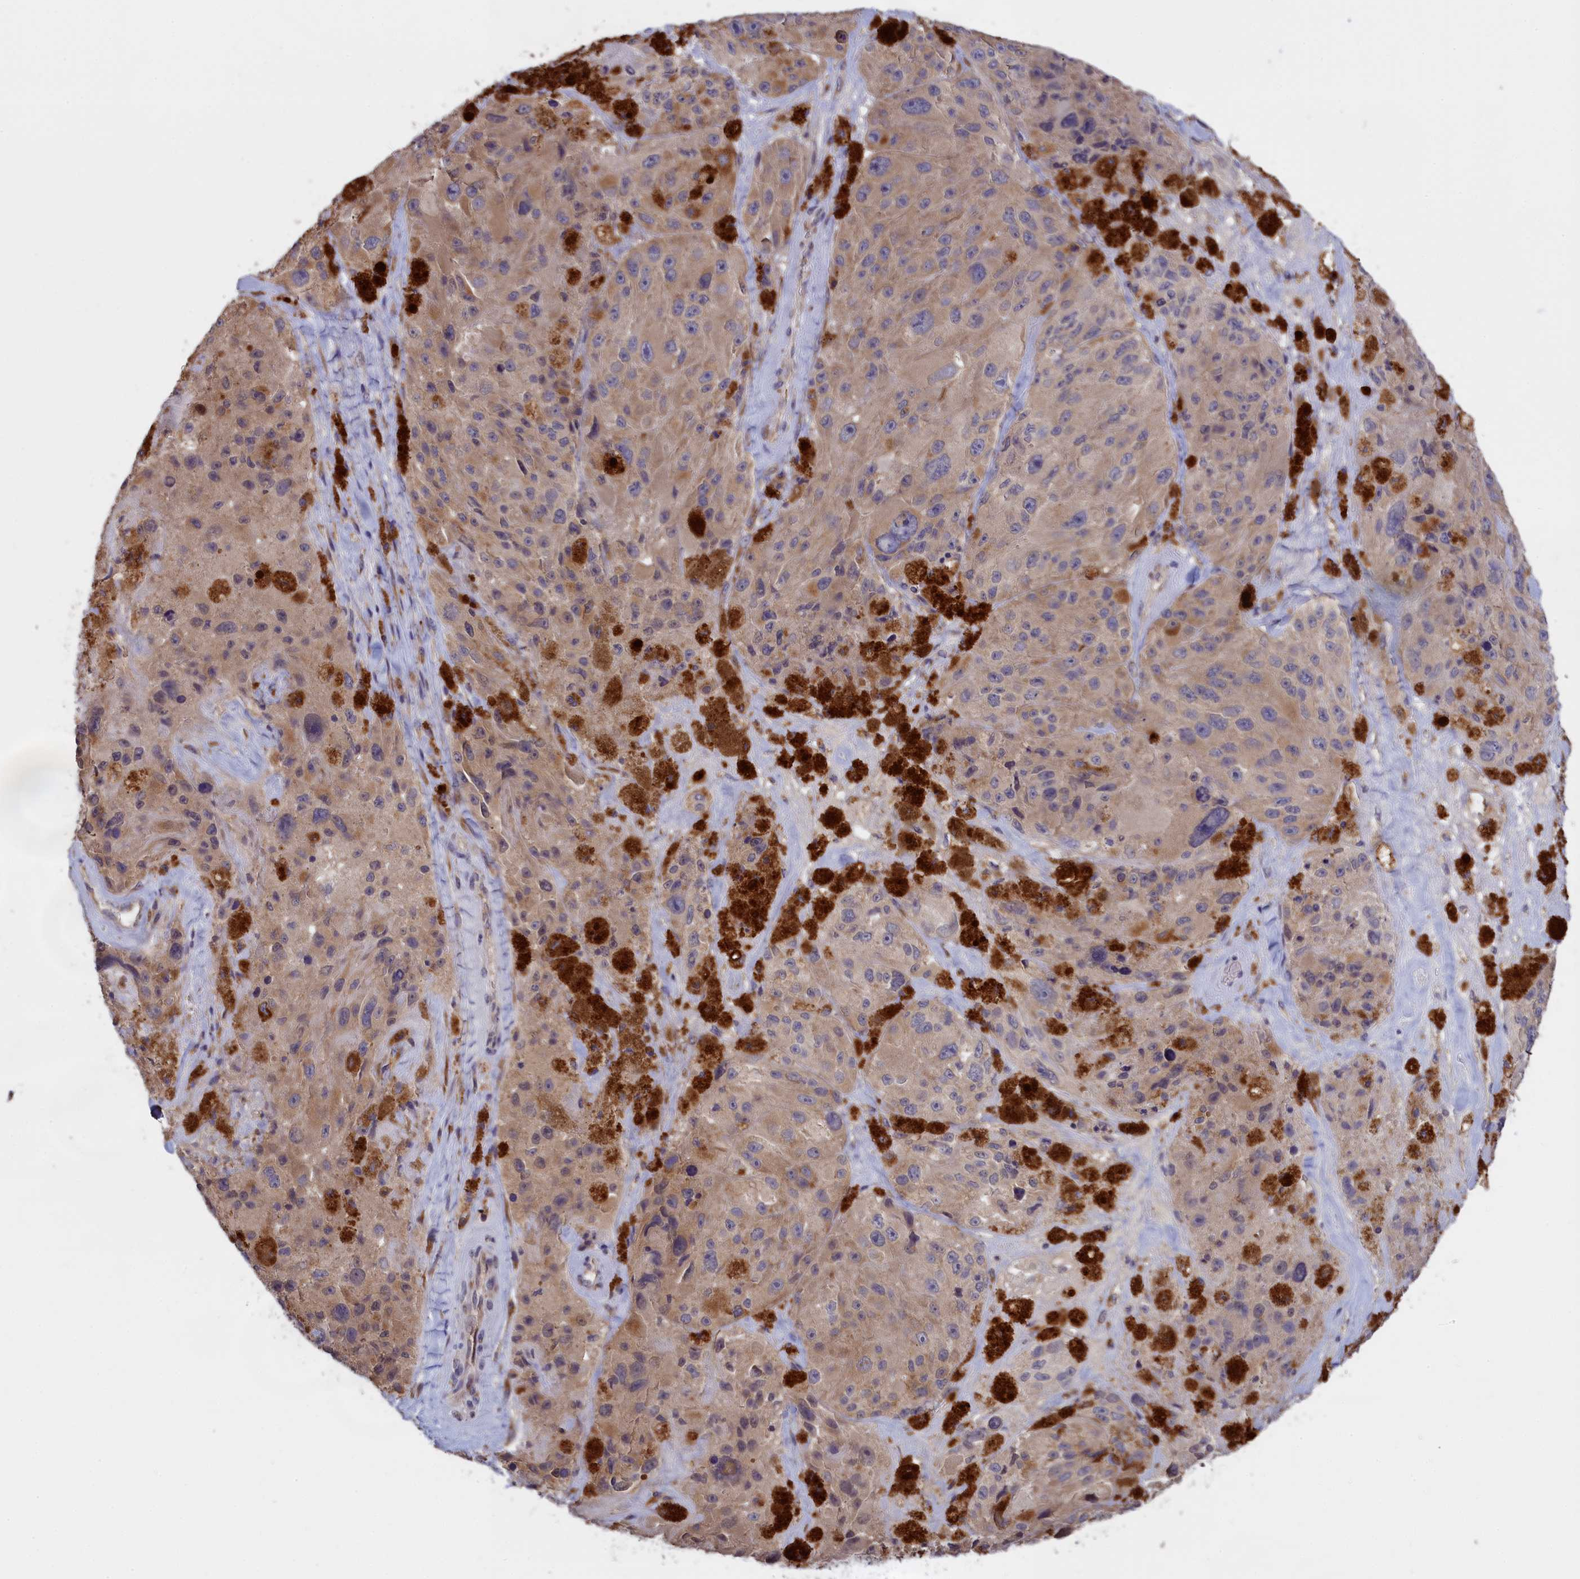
{"staining": {"intensity": "weak", "quantity": "<25%", "location": "cytoplasmic/membranous"}, "tissue": "melanoma", "cell_type": "Tumor cells", "image_type": "cancer", "snomed": [{"axis": "morphology", "description": "Malignant melanoma, Metastatic site"}, {"axis": "topography", "description": "Lymph node"}], "caption": "The image demonstrates no staining of tumor cells in melanoma. Brightfield microscopy of immunohistochemistry stained with DAB (3,3'-diaminobenzidine) (brown) and hematoxylin (blue), captured at high magnification.", "gene": "COL19A1", "patient": {"sex": "male", "age": 62}}